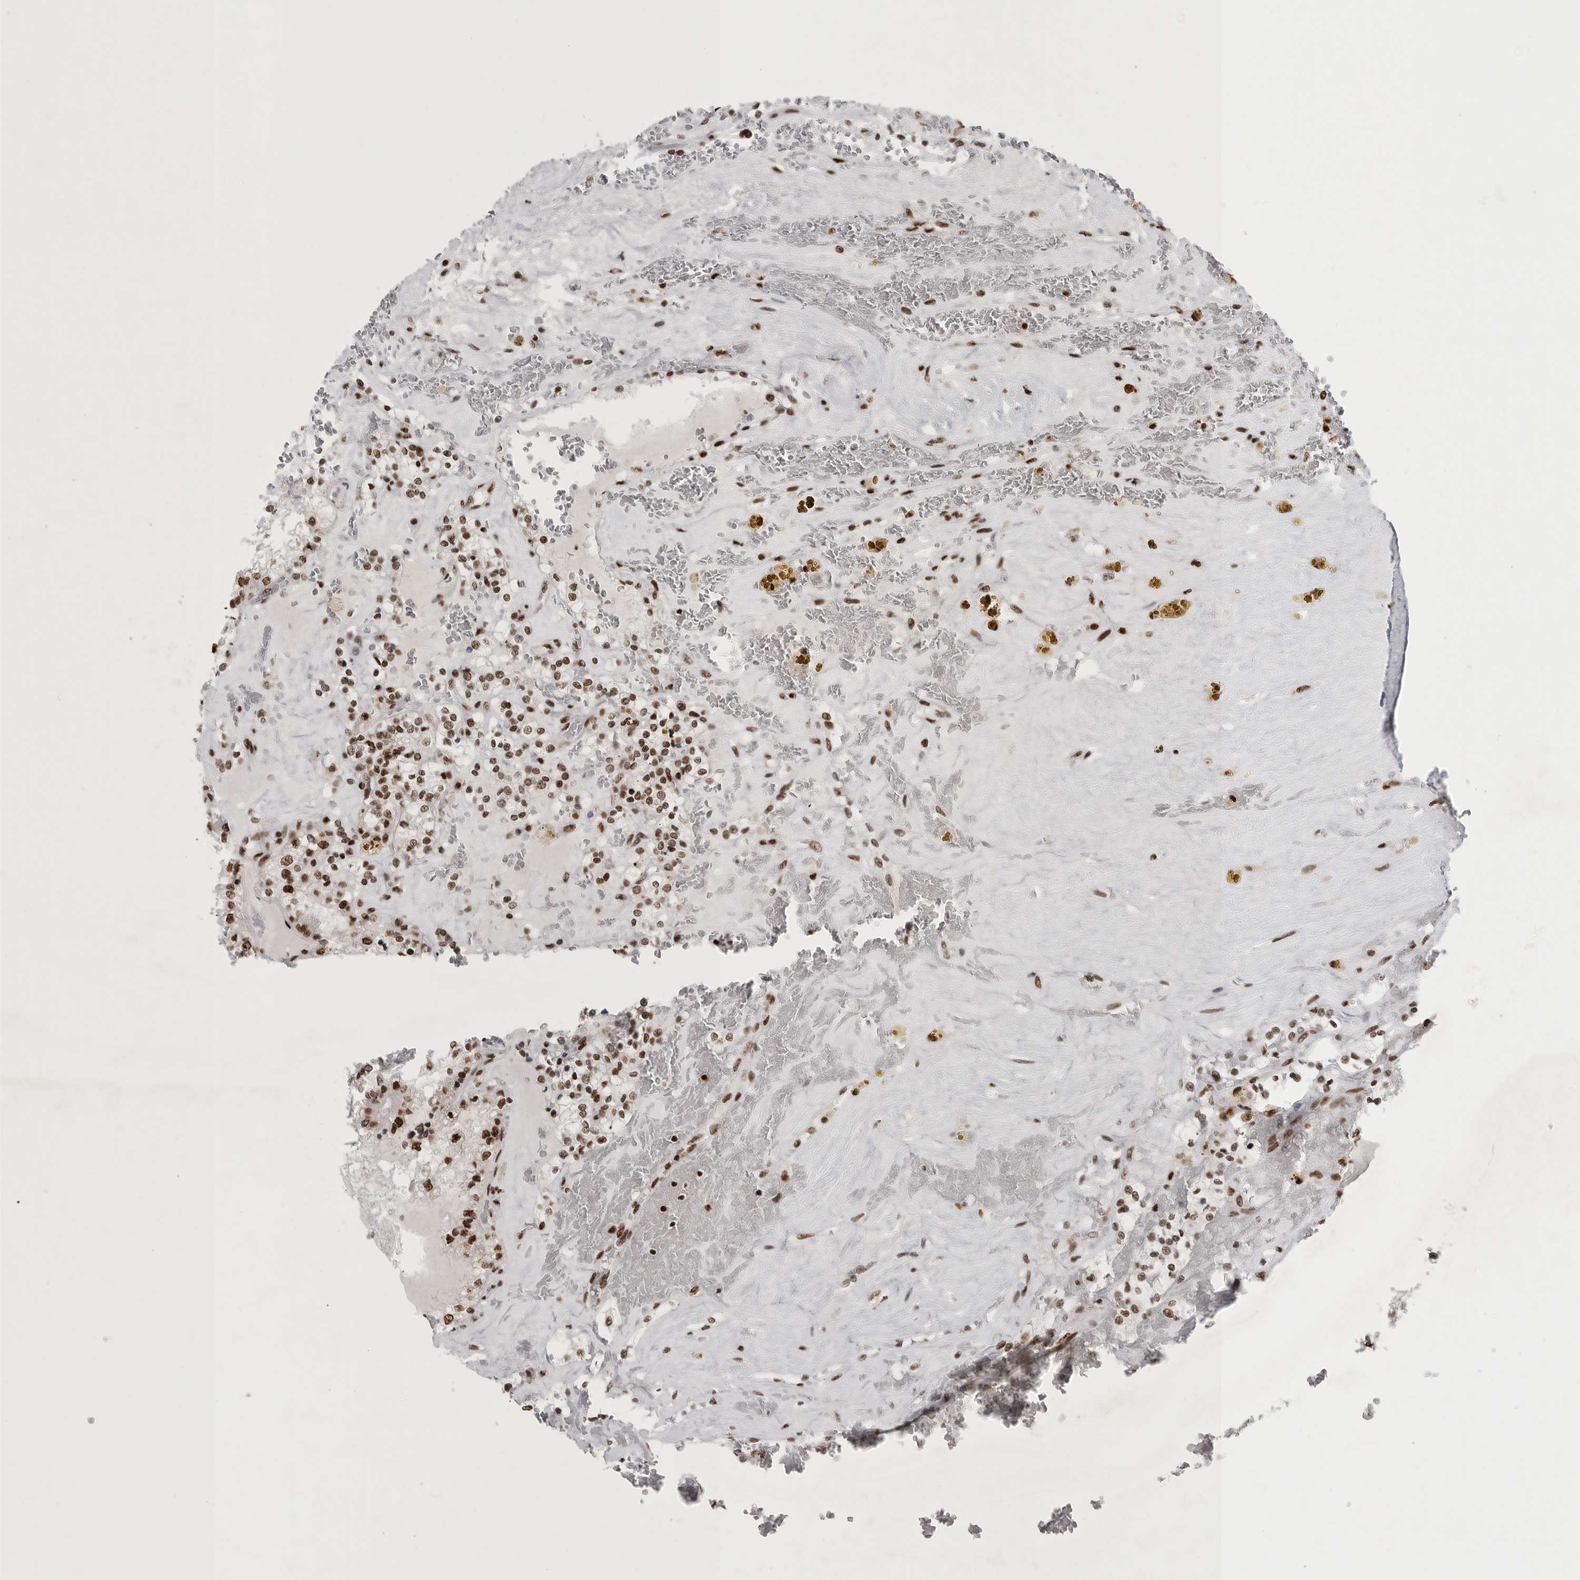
{"staining": {"intensity": "strong", "quantity": ">75%", "location": "nuclear"}, "tissue": "renal cancer", "cell_type": "Tumor cells", "image_type": "cancer", "snomed": [{"axis": "morphology", "description": "Adenocarcinoma, NOS"}, {"axis": "topography", "description": "Kidney"}], "caption": "Immunohistochemical staining of human renal cancer reveals high levels of strong nuclear staining in approximately >75% of tumor cells.", "gene": "BCLAF1", "patient": {"sex": "female", "age": 56}}